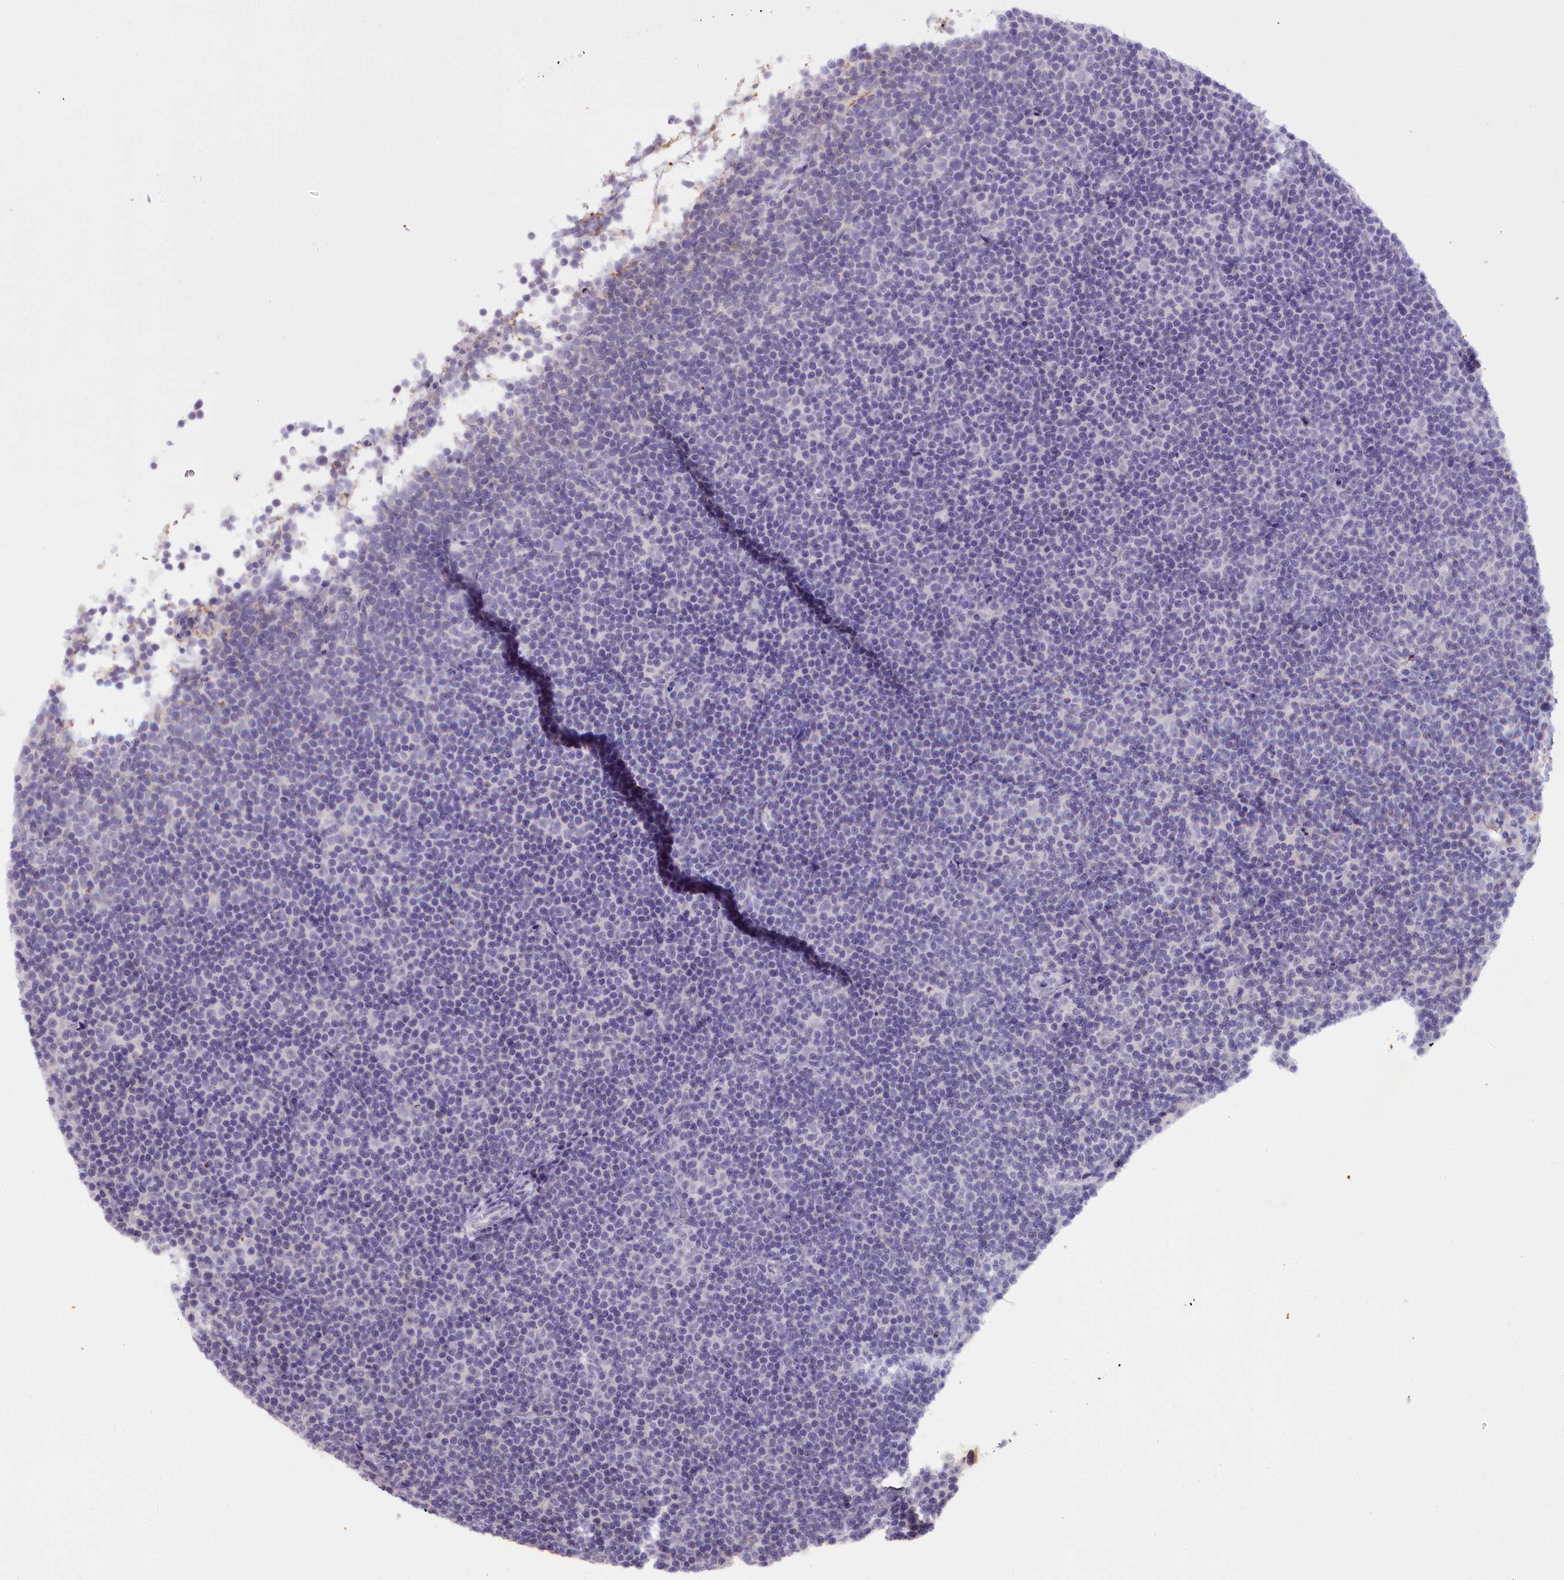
{"staining": {"intensity": "negative", "quantity": "none", "location": "none"}, "tissue": "lymphoma", "cell_type": "Tumor cells", "image_type": "cancer", "snomed": [{"axis": "morphology", "description": "Malignant lymphoma, non-Hodgkin's type, Low grade"}, {"axis": "topography", "description": "Lymph node"}], "caption": "A high-resolution photomicrograph shows IHC staining of lymphoma, which demonstrates no significant staining in tumor cells.", "gene": "OSTN", "patient": {"sex": "female", "age": 67}}